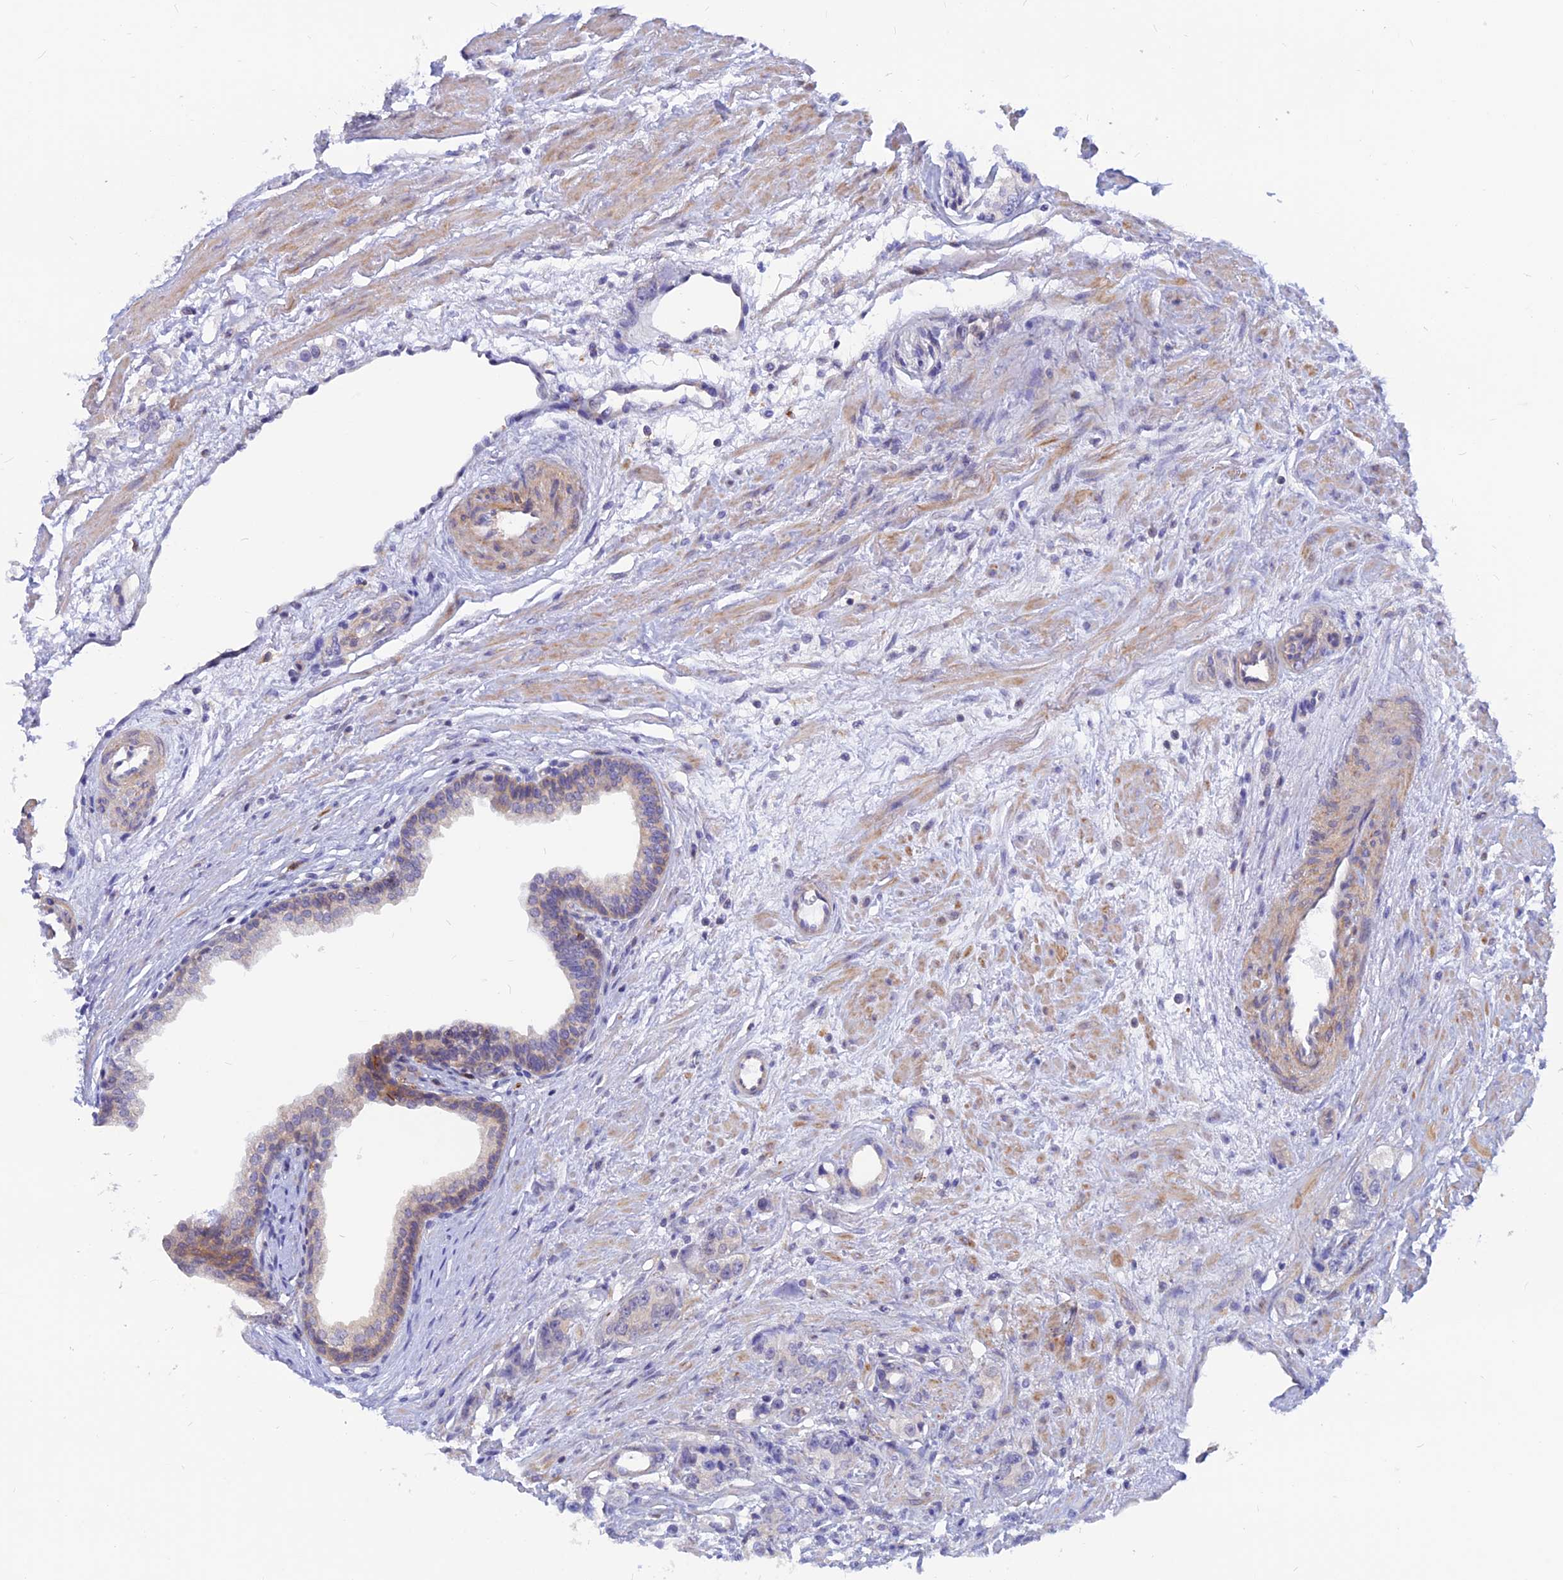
{"staining": {"intensity": "negative", "quantity": "none", "location": "none"}, "tissue": "prostate cancer", "cell_type": "Tumor cells", "image_type": "cancer", "snomed": [{"axis": "morphology", "description": "Adenocarcinoma, High grade"}, {"axis": "topography", "description": "Prostate"}], "caption": "An IHC image of prostate adenocarcinoma (high-grade) is shown. There is no staining in tumor cells of prostate adenocarcinoma (high-grade).", "gene": "DNAJC16", "patient": {"sex": "male", "age": 63}}